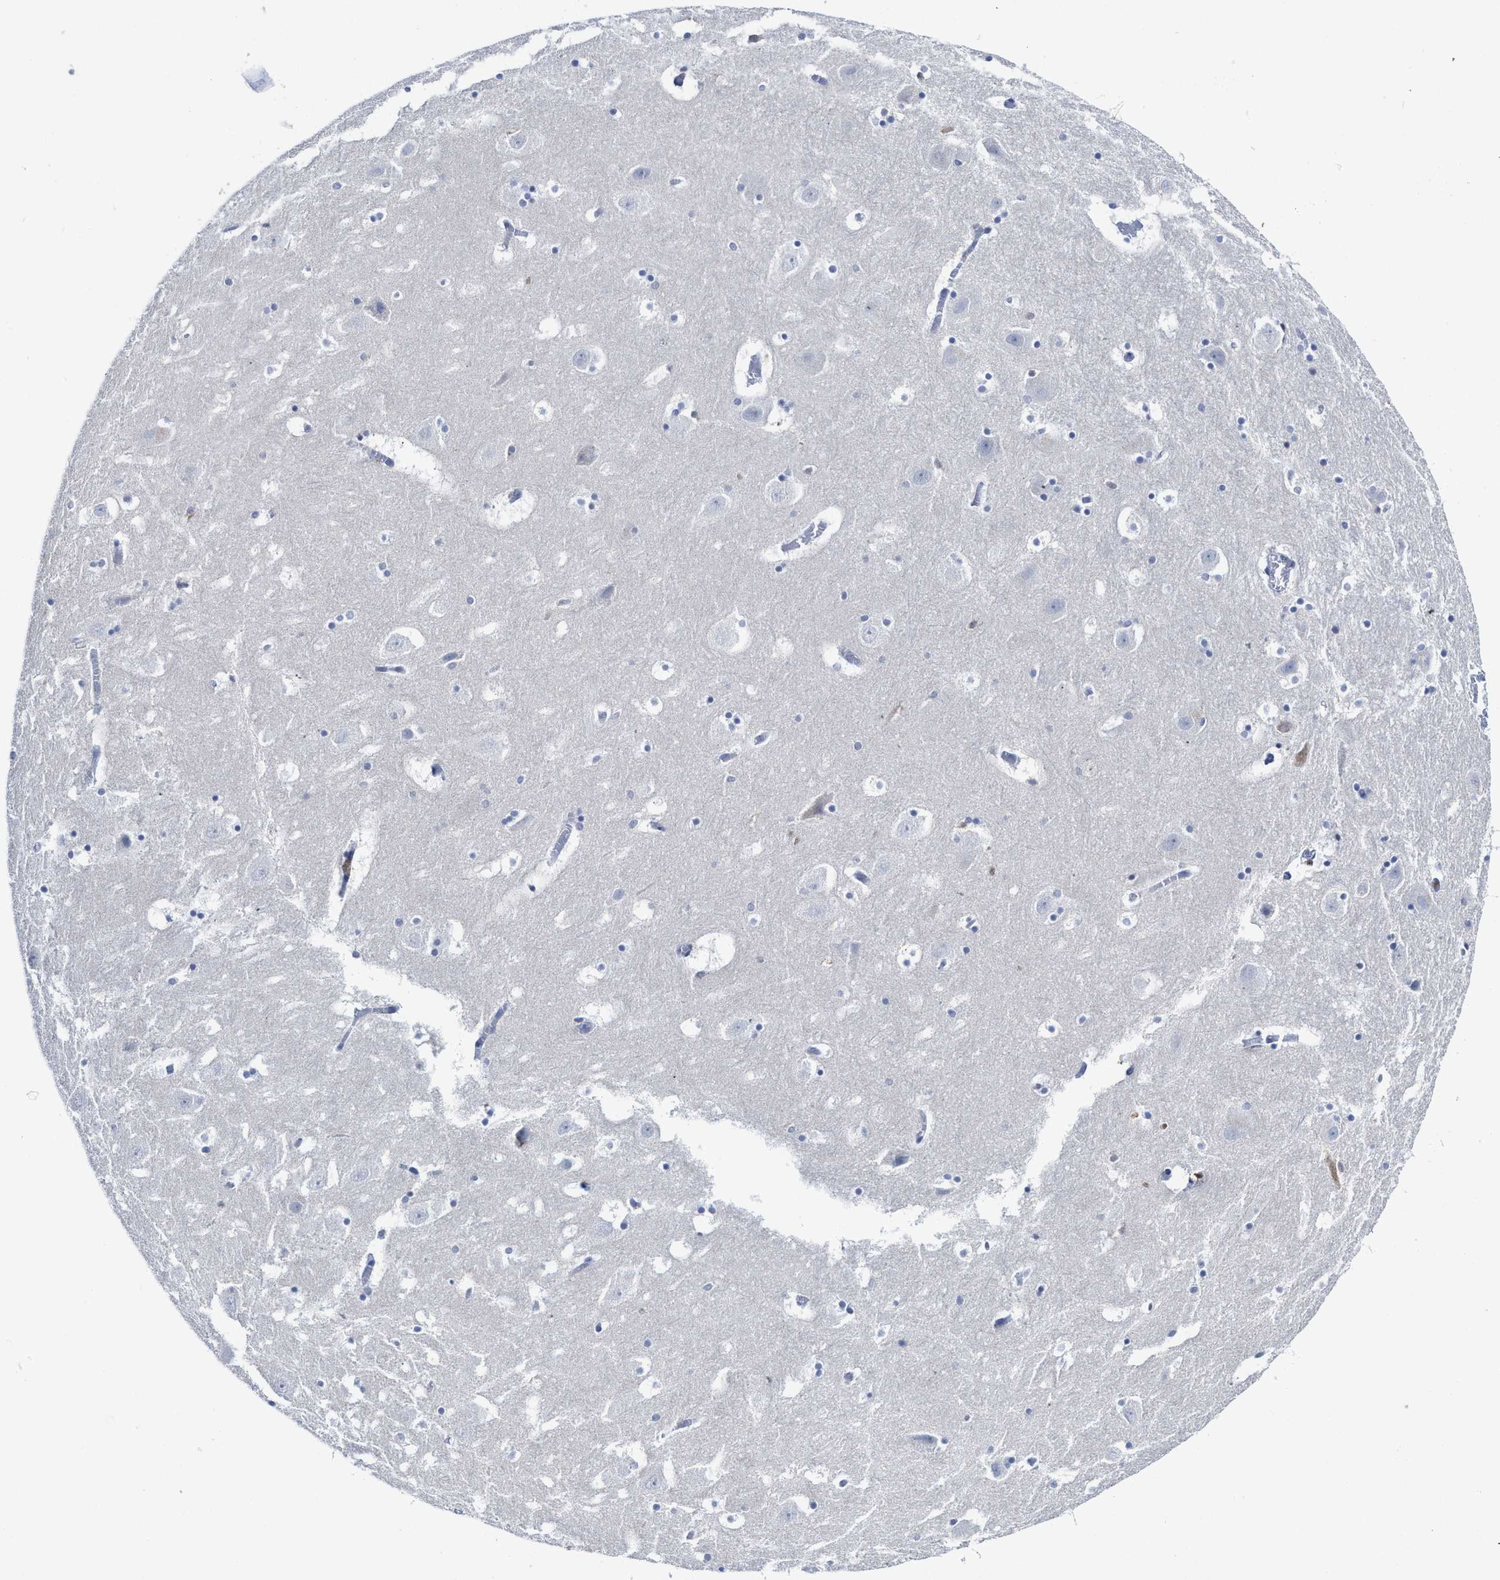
{"staining": {"intensity": "negative", "quantity": "none", "location": "none"}, "tissue": "hippocampus", "cell_type": "Glial cells", "image_type": "normal", "snomed": [{"axis": "morphology", "description": "Normal tissue, NOS"}, {"axis": "topography", "description": "Hippocampus"}], "caption": "This is a image of immunohistochemistry staining of benign hippocampus, which shows no positivity in glial cells. The staining is performed using DAB (3,3'-diaminobenzidine) brown chromogen with nuclei counter-stained in using hematoxylin.", "gene": "C2", "patient": {"sex": "male", "age": 45}}